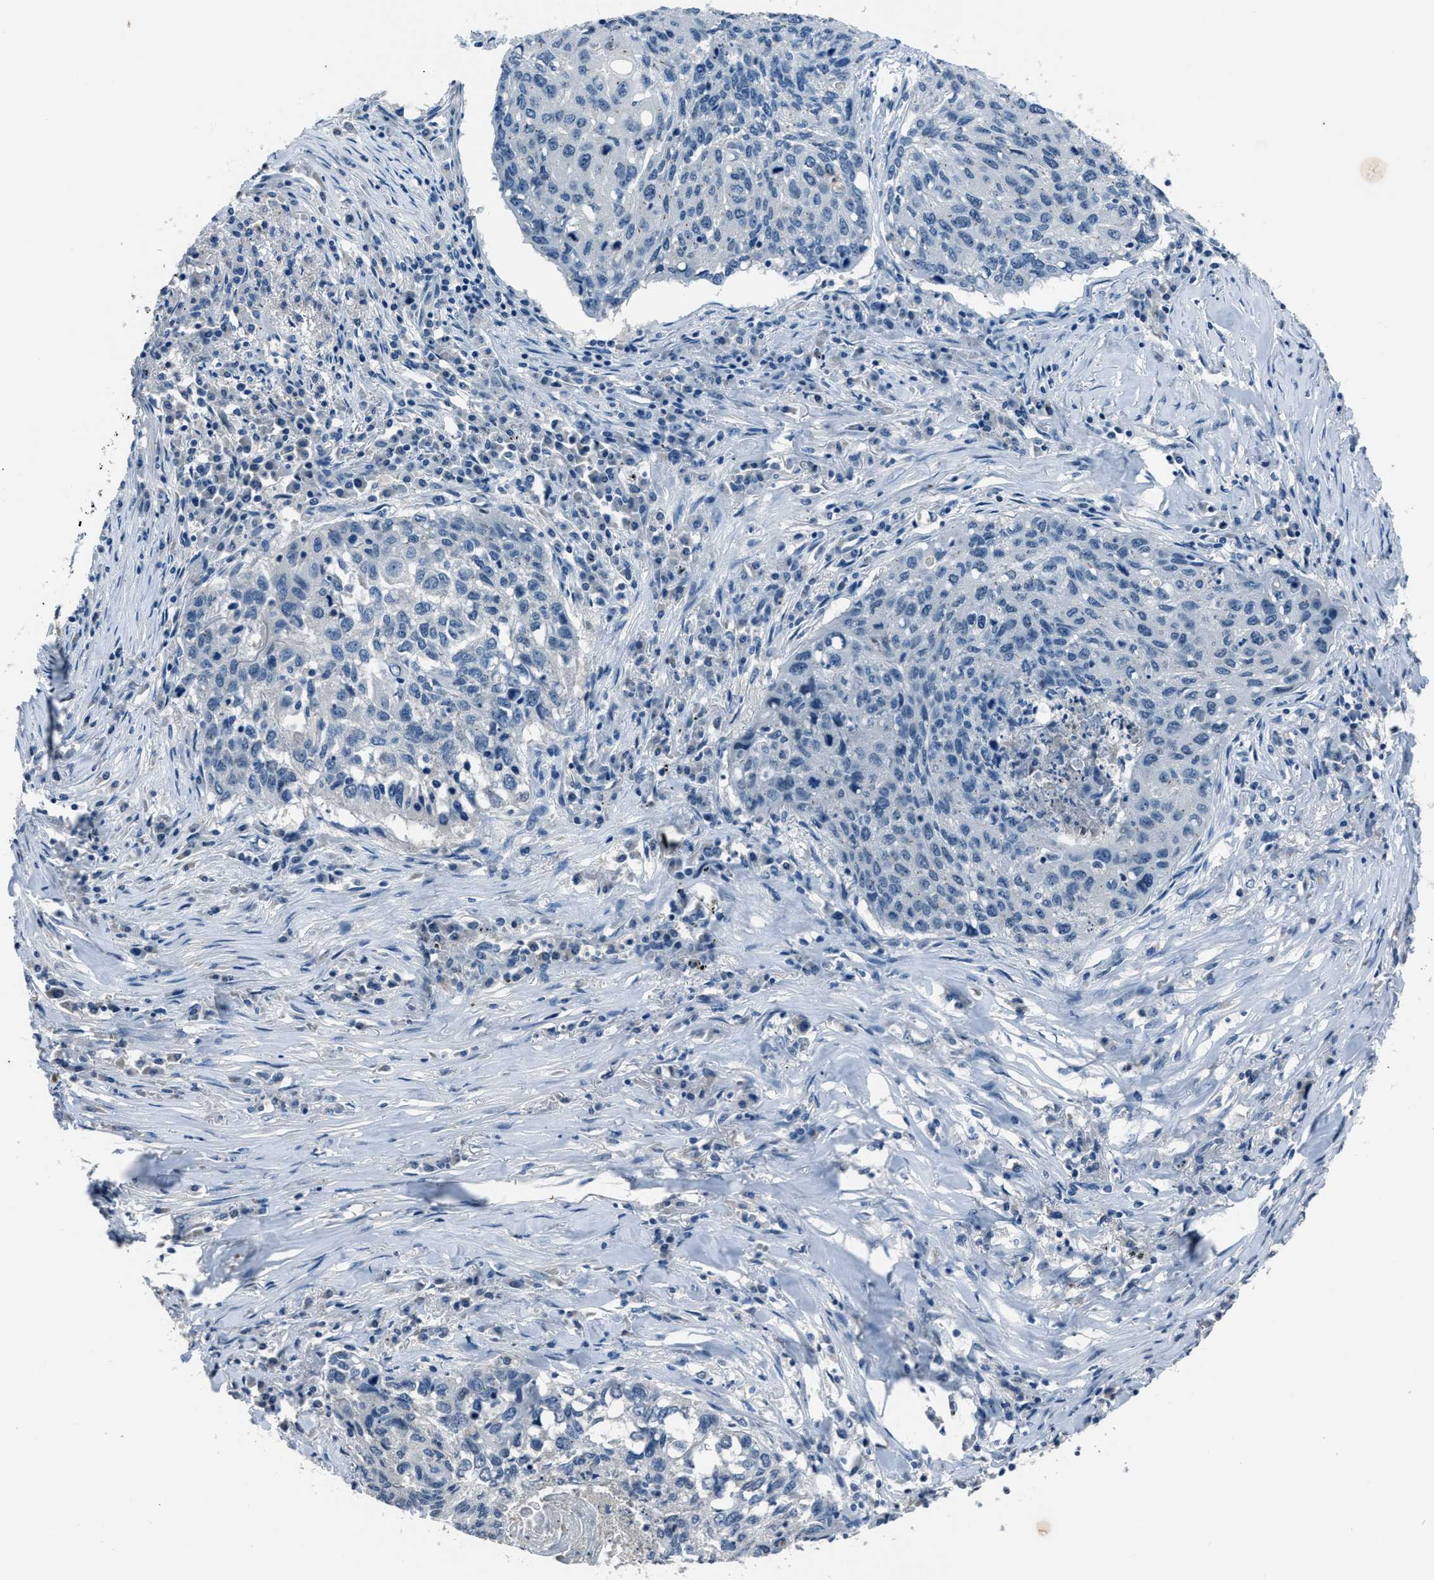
{"staining": {"intensity": "negative", "quantity": "none", "location": "none"}, "tissue": "lung cancer", "cell_type": "Tumor cells", "image_type": "cancer", "snomed": [{"axis": "morphology", "description": "Squamous cell carcinoma, NOS"}, {"axis": "topography", "description": "Lung"}], "caption": "There is no significant expression in tumor cells of lung cancer. (DAB IHC with hematoxylin counter stain).", "gene": "DUSP19", "patient": {"sex": "female", "age": 63}}